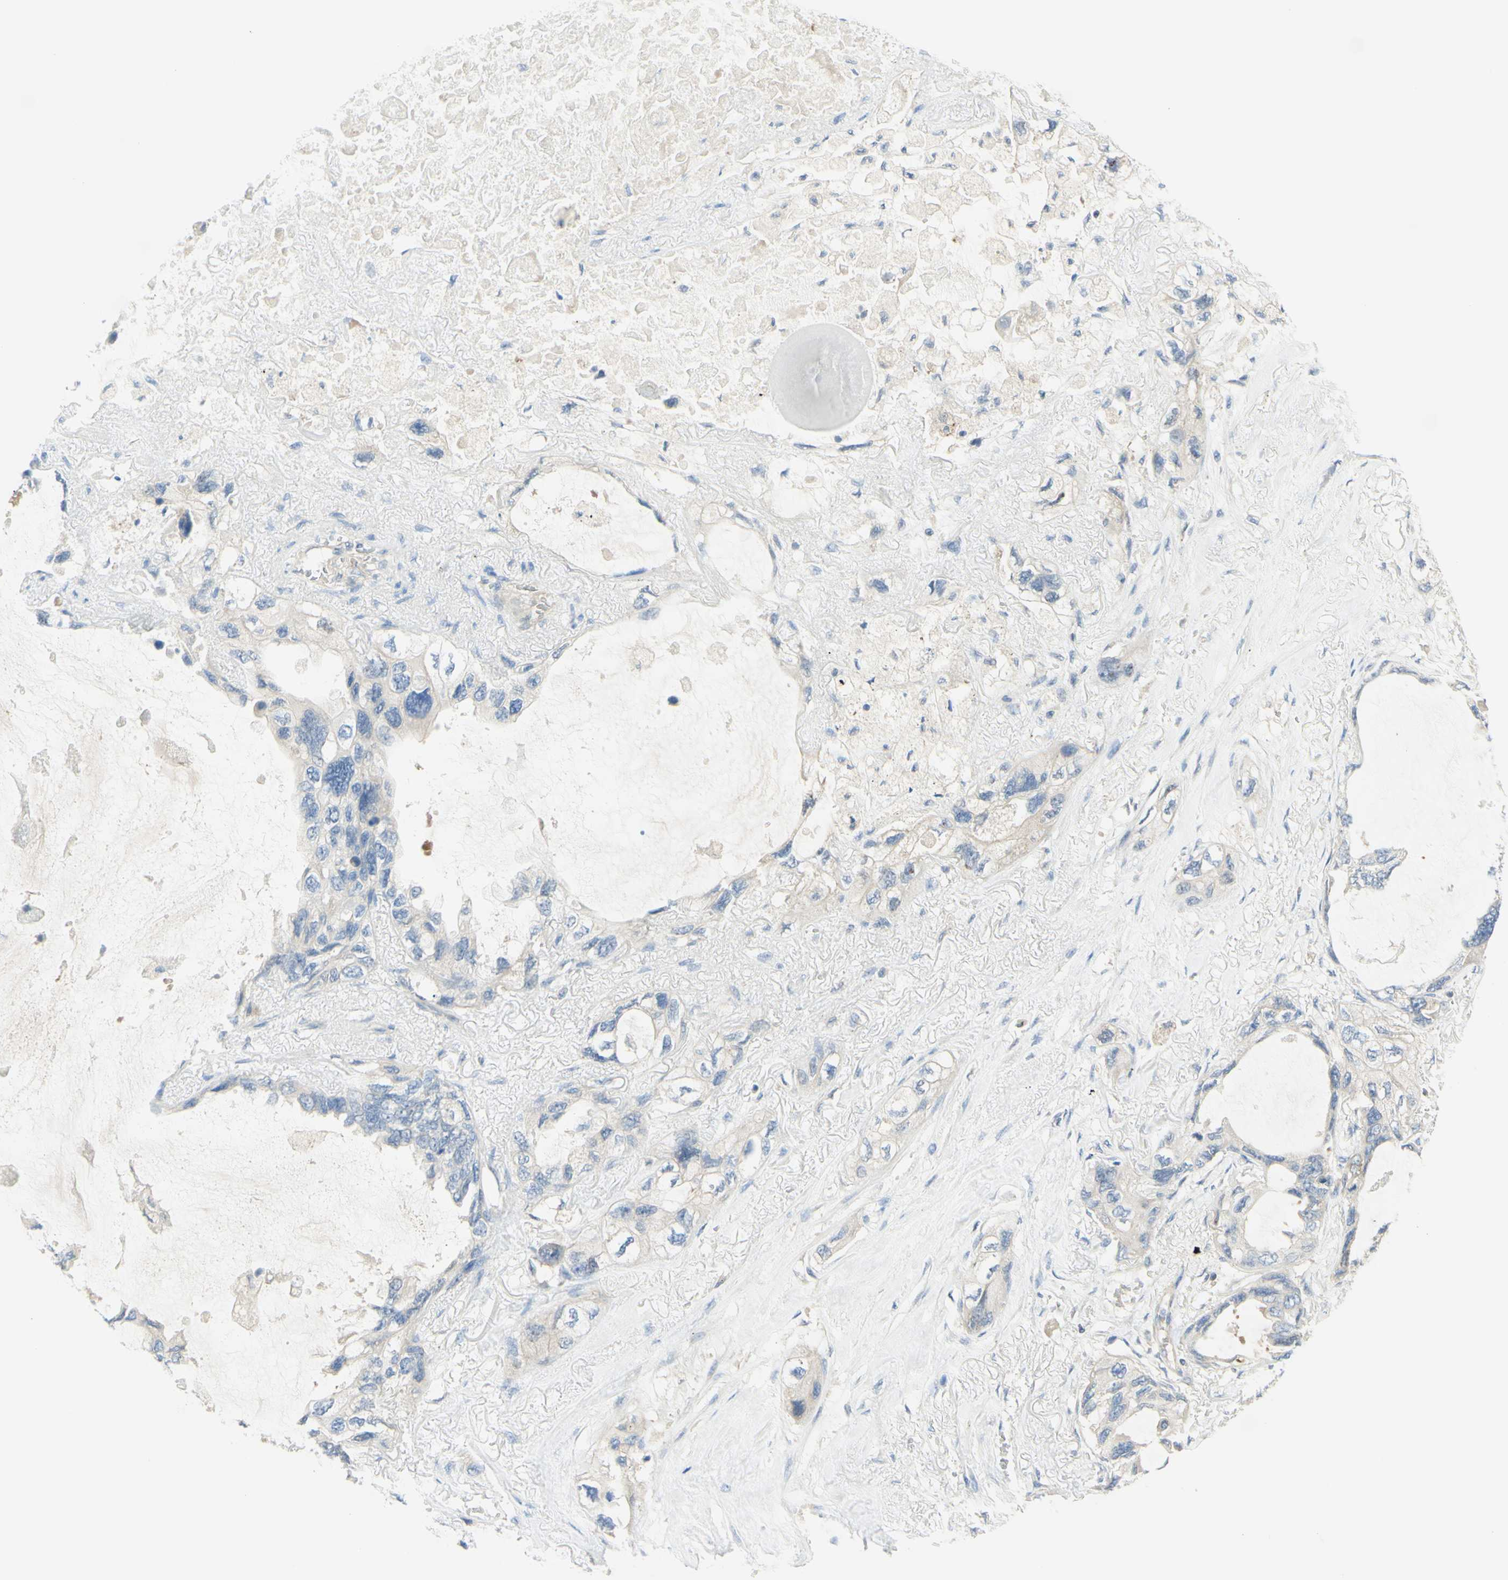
{"staining": {"intensity": "negative", "quantity": "none", "location": "none"}, "tissue": "lung cancer", "cell_type": "Tumor cells", "image_type": "cancer", "snomed": [{"axis": "morphology", "description": "Squamous cell carcinoma, NOS"}, {"axis": "topography", "description": "Lung"}], "caption": "The histopathology image shows no significant staining in tumor cells of lung cancer. The staining is performed using DAB (3,3'-diaminobenzidine) brown chromogen with nuclei counter-stained in using hematoxylin.", "gene": "MTM1", "patient": {"sex": "female", "age": 73}}